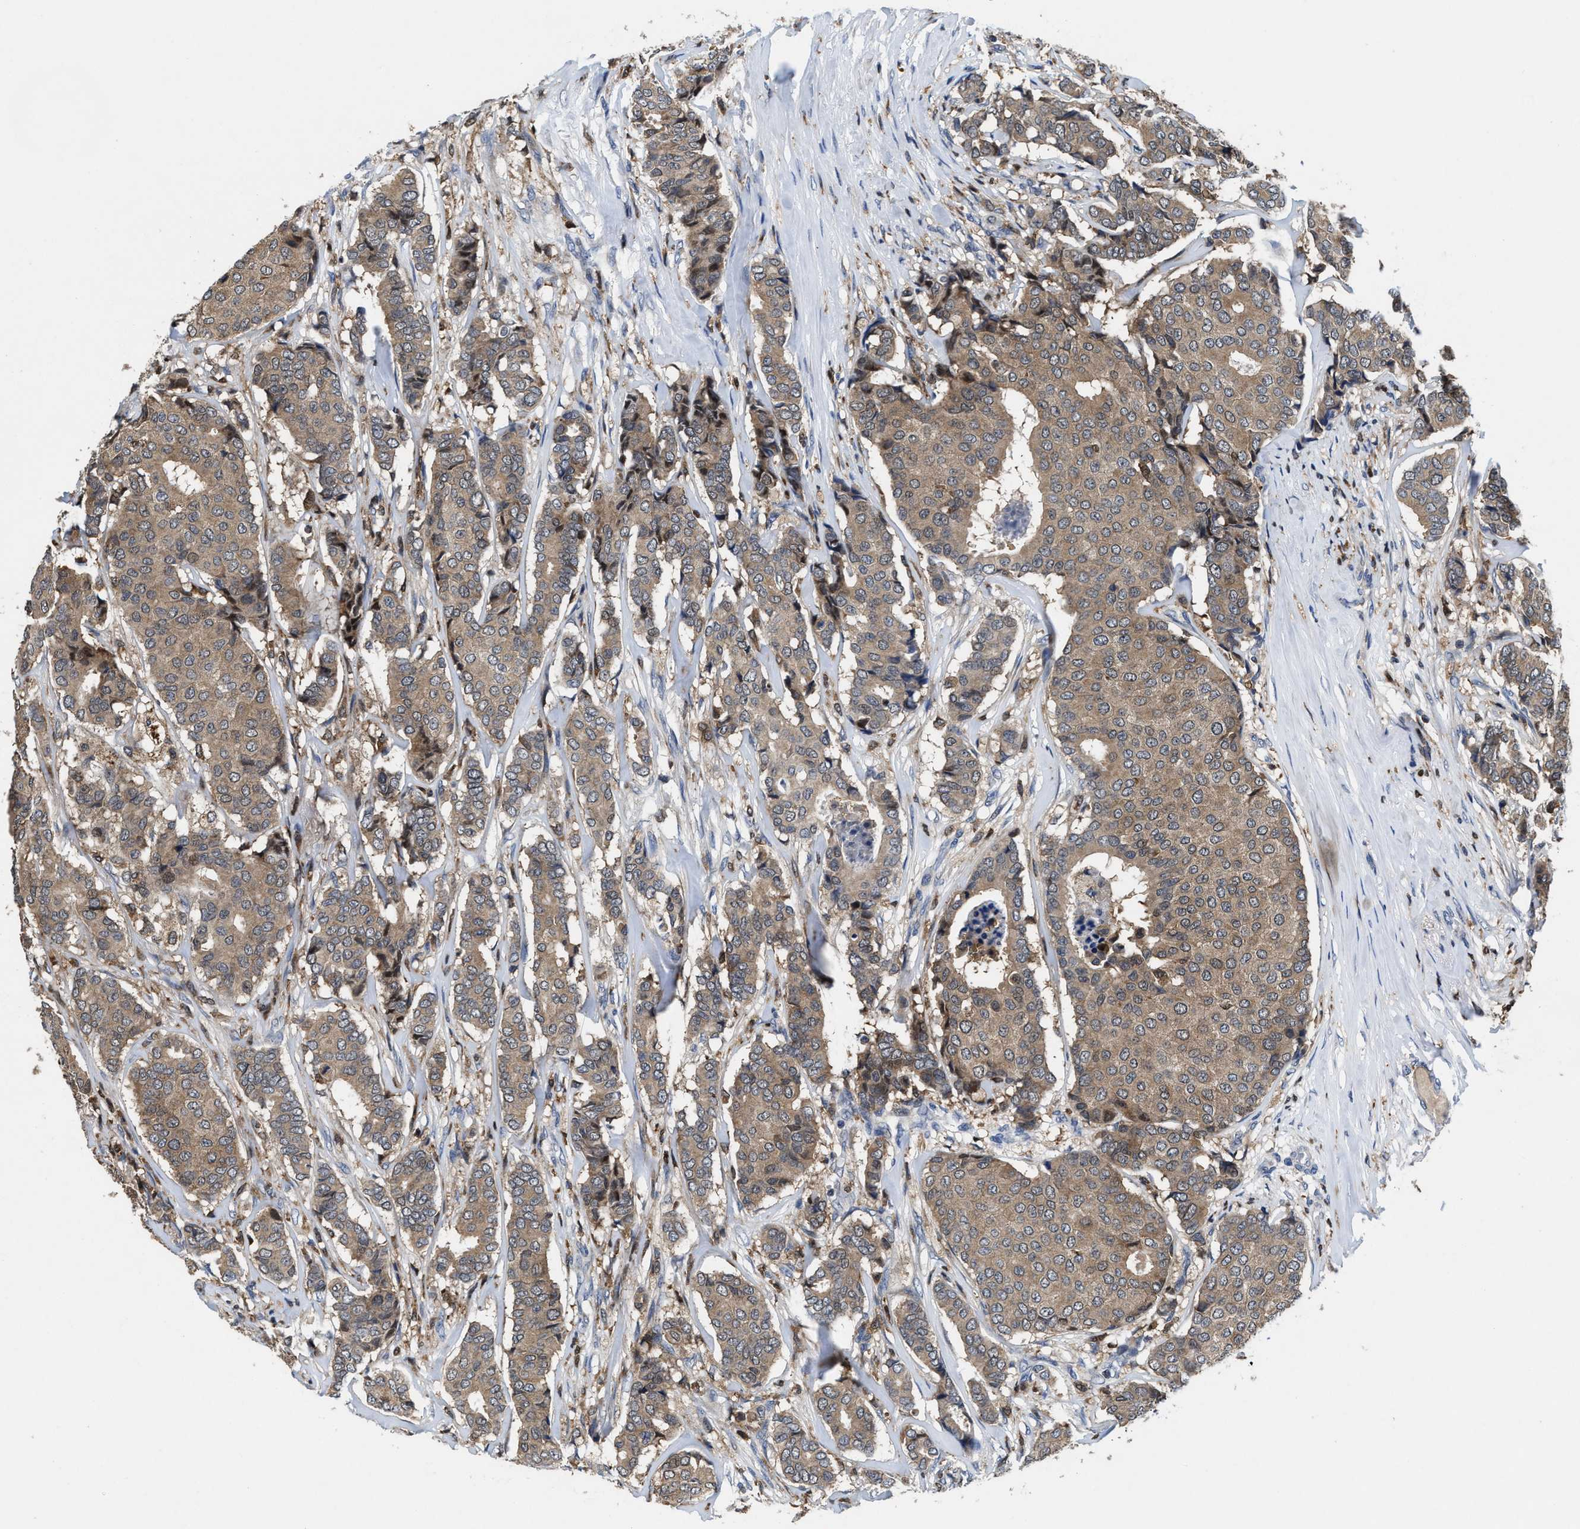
{"staining": {"intensity": "moderate", "quantity": ">75%", "location": "cytoplasmic/membranous"}, "tissue": "breast cancer", "cell_type": "Tumor cells", "image_type": "cancer", "snomed": [{"axis": "morphology", "description": "Duct carcinoma"}, {"axis": "topography", "description": "Breast"}], "caption": "Moderate cytoplasmic/membranous staining for a protein is appreciated in approximately >75% of tumor cells of breast cancer using immunohistochemistry.", "gene": "RGS10", "patient": {"sex": "female", "age": 75}}